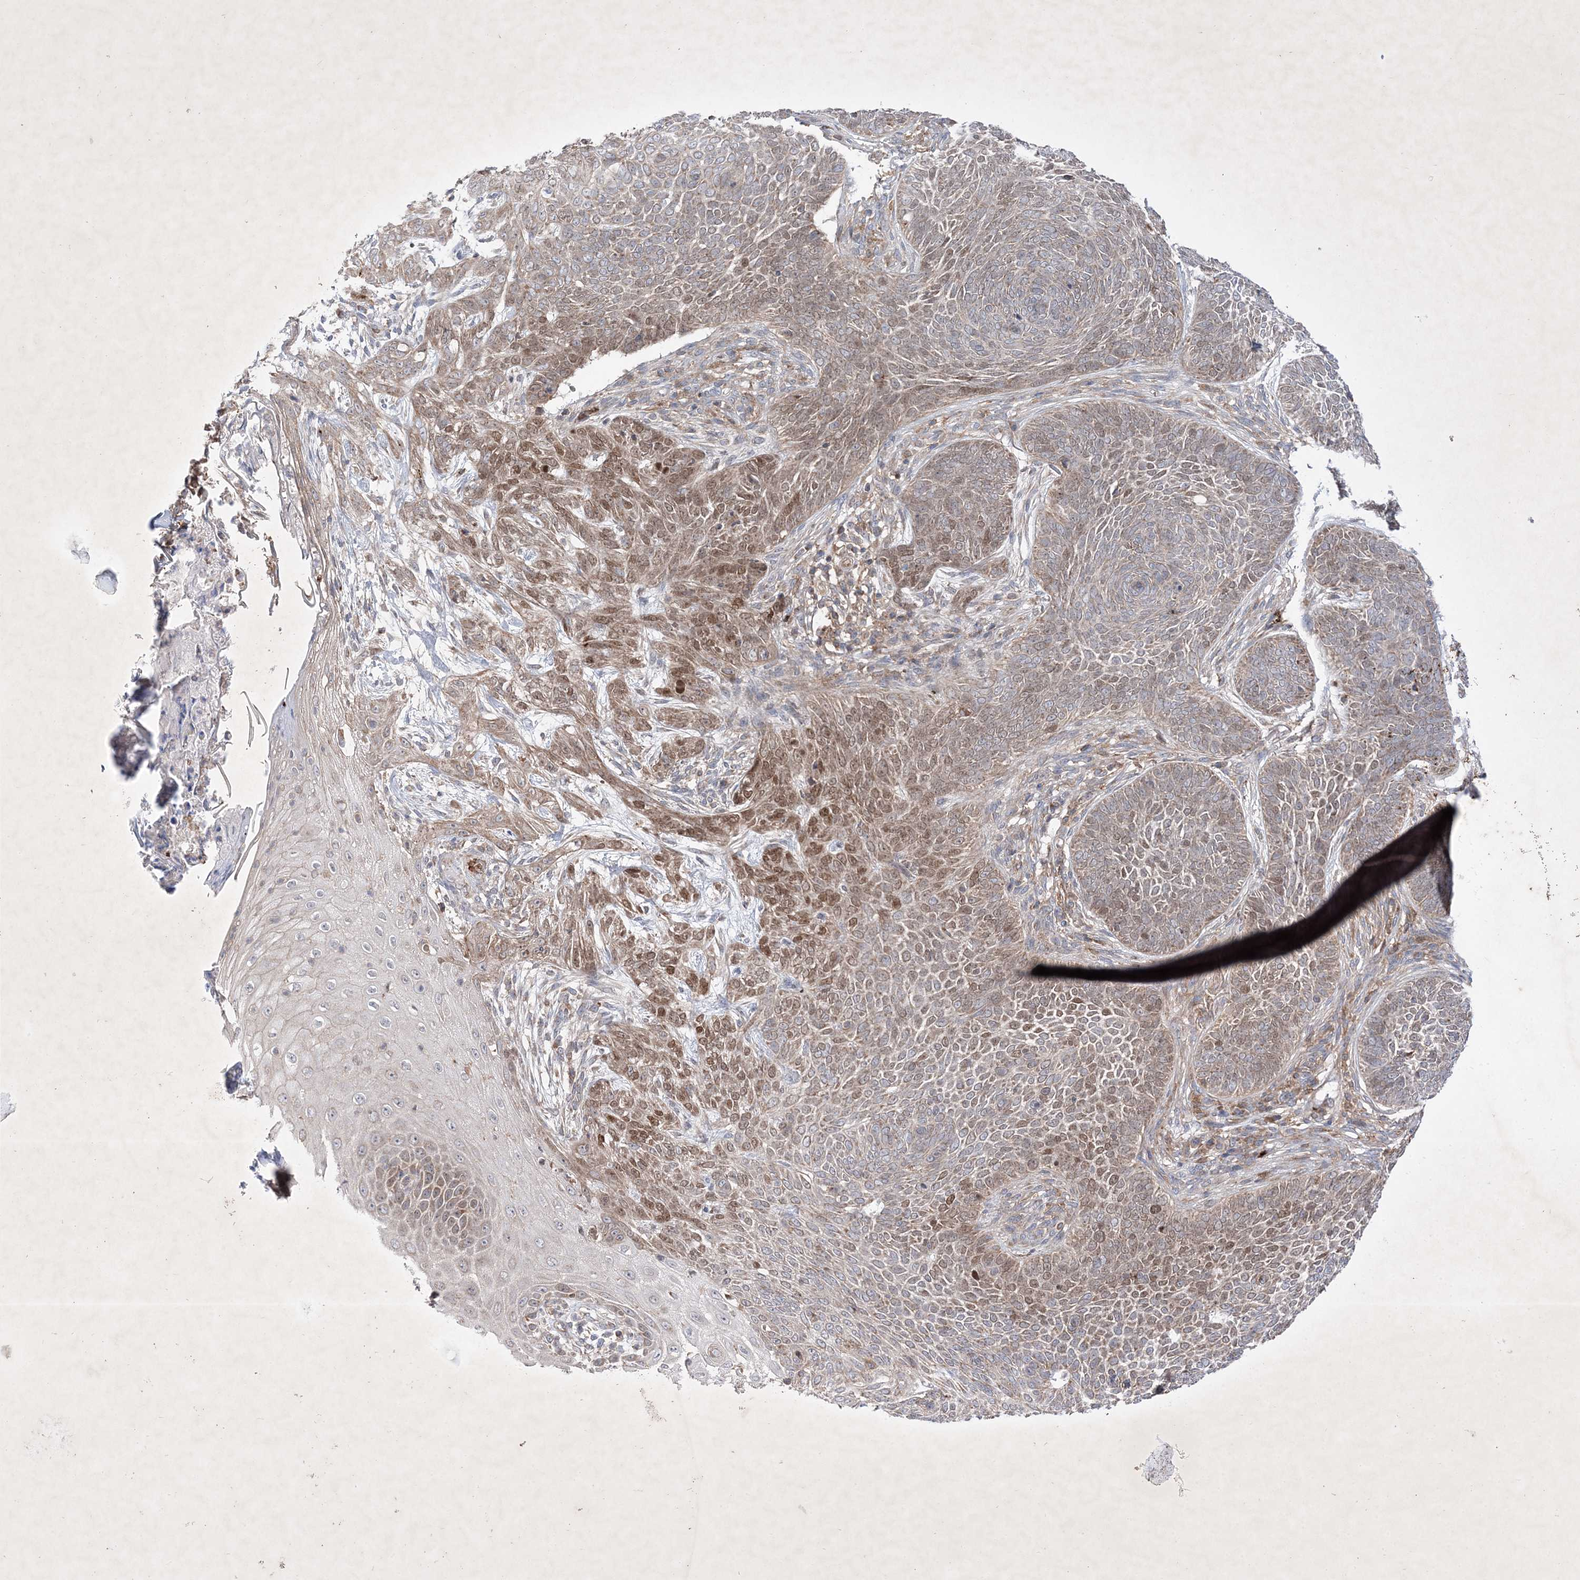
{"staining": {"intensity": "moderate", "quantity": "25%-75%", "location": "cytoplasmic/membranous,nuclear"}, "tissue": "skin cancer", "cell_type": "Tumor cells", "image_type": "cancer", "snomed": [{"axis": "morphology", "description": "Basal cell carcinoma"}, {"axis": "topography", "description": "Skin"}], "caption": "Skin cancer (basal cell carcinoma) tissue reveals moderate cytoplasmic/membranous and nuclear expression in approximately 25%-75% of tumor cells, visualized by immunohistochemistry. Nuclei are stained in blue.", "gene": "OPA1", "patient": {"sex": "male", "age": 85}}